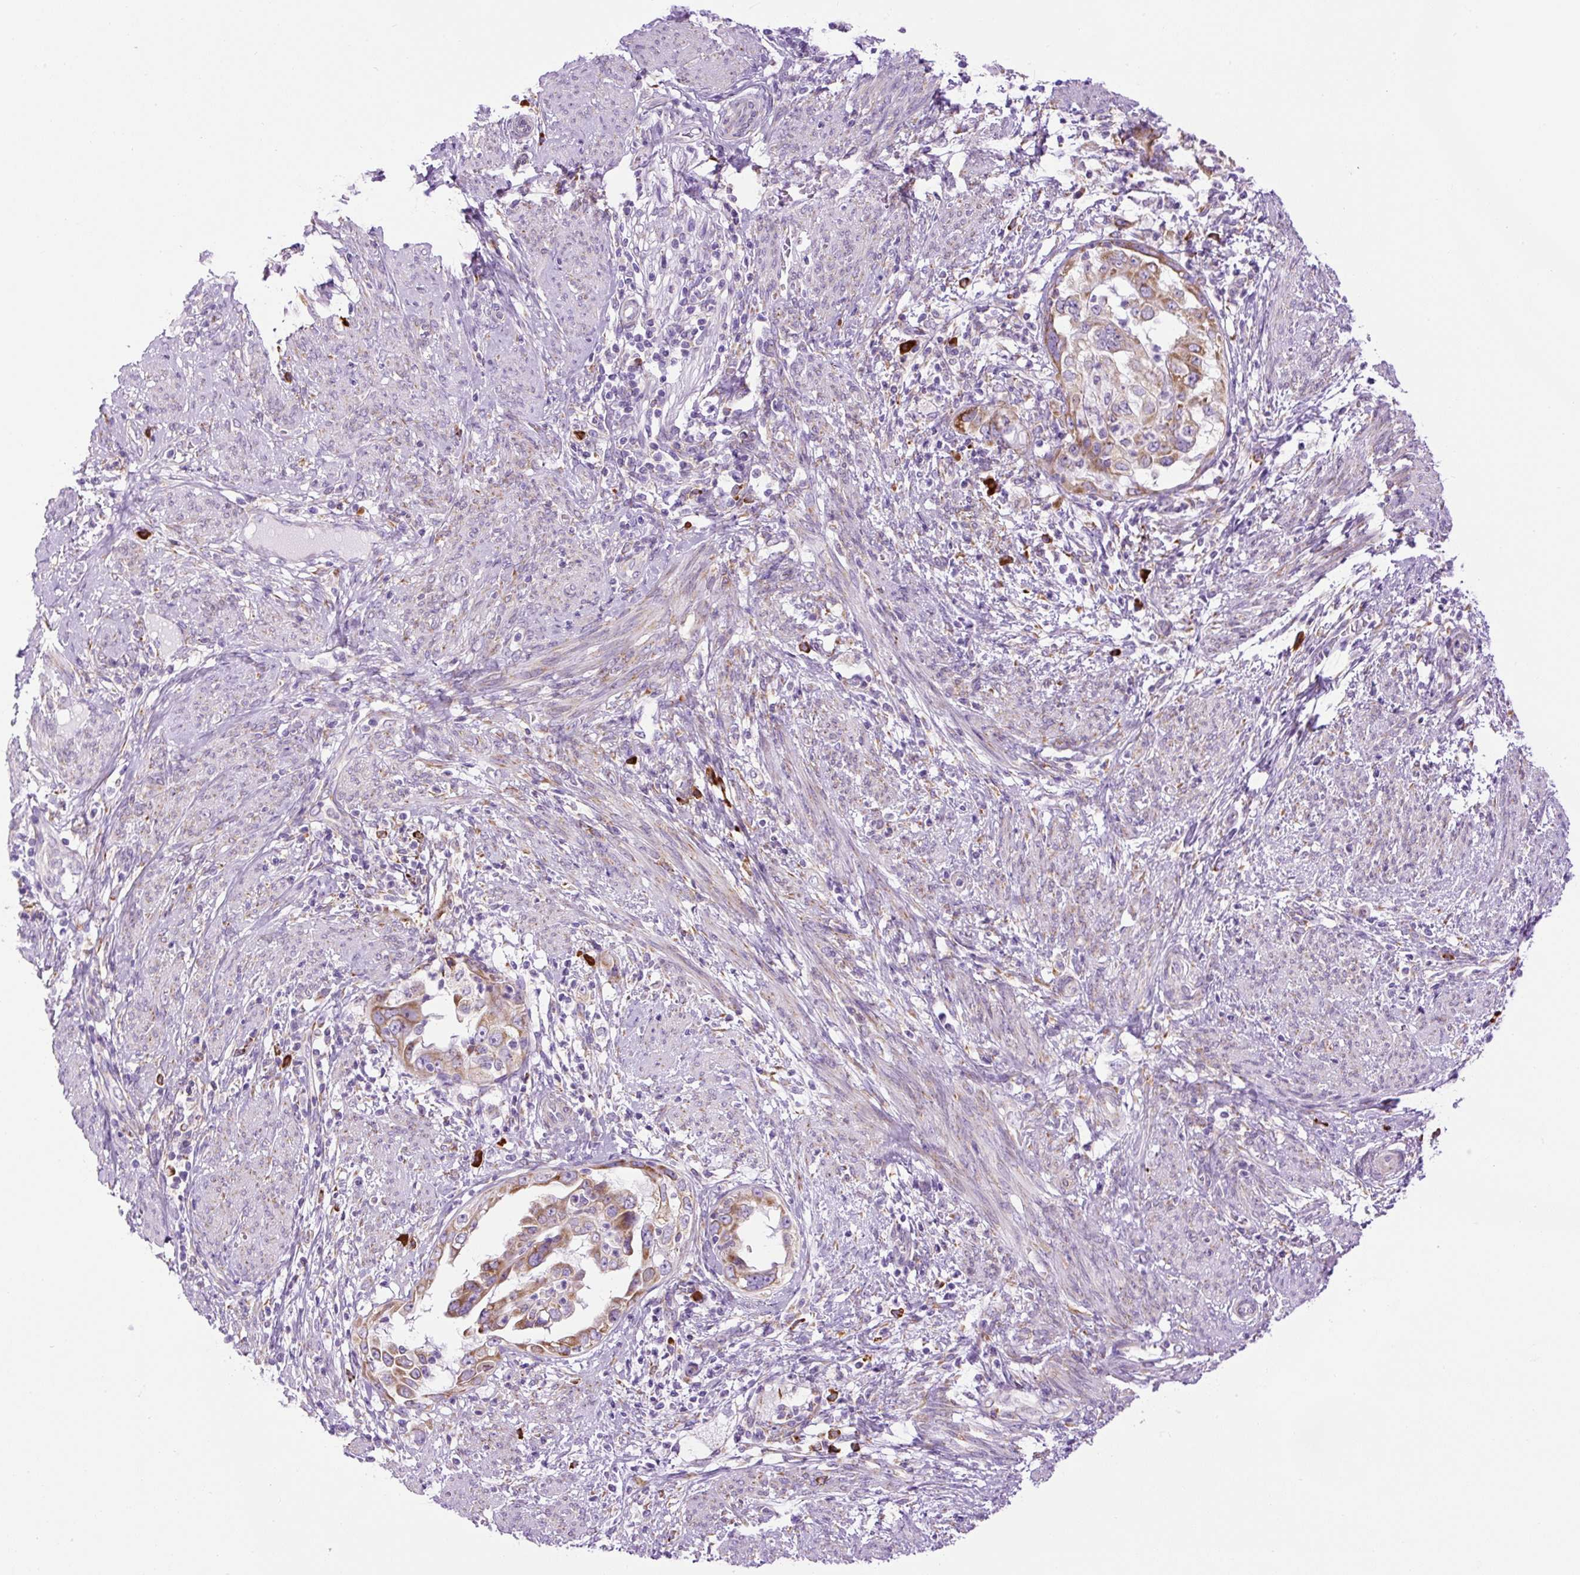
{"staining": {"intensity": "moderate", "quantity": ">75%", "location": "cytoplasmic/membranous"}, "tissue": "endometrial cancer", "cell_type": "Tumor cells", "image_type": "cancer", "snomed": [{"axis": "morphology", "description": "Adenocarcinoma, NOS"}, {"axis": "topography", "description": "Endometrium"}], "caption": "Endometrial cancer (adenocarcinoma) stained for a protein exhibits moderate cytoplasmic/membranous positivity in tumor cells. (Stains: DAB (3,3'-diaminobenzidine) in brown, nuclei in blue, Microscopy: brightfield microscopy at high magnification).", "gene": "DDOST", "patient": {"sex": "female", "age": 85}}